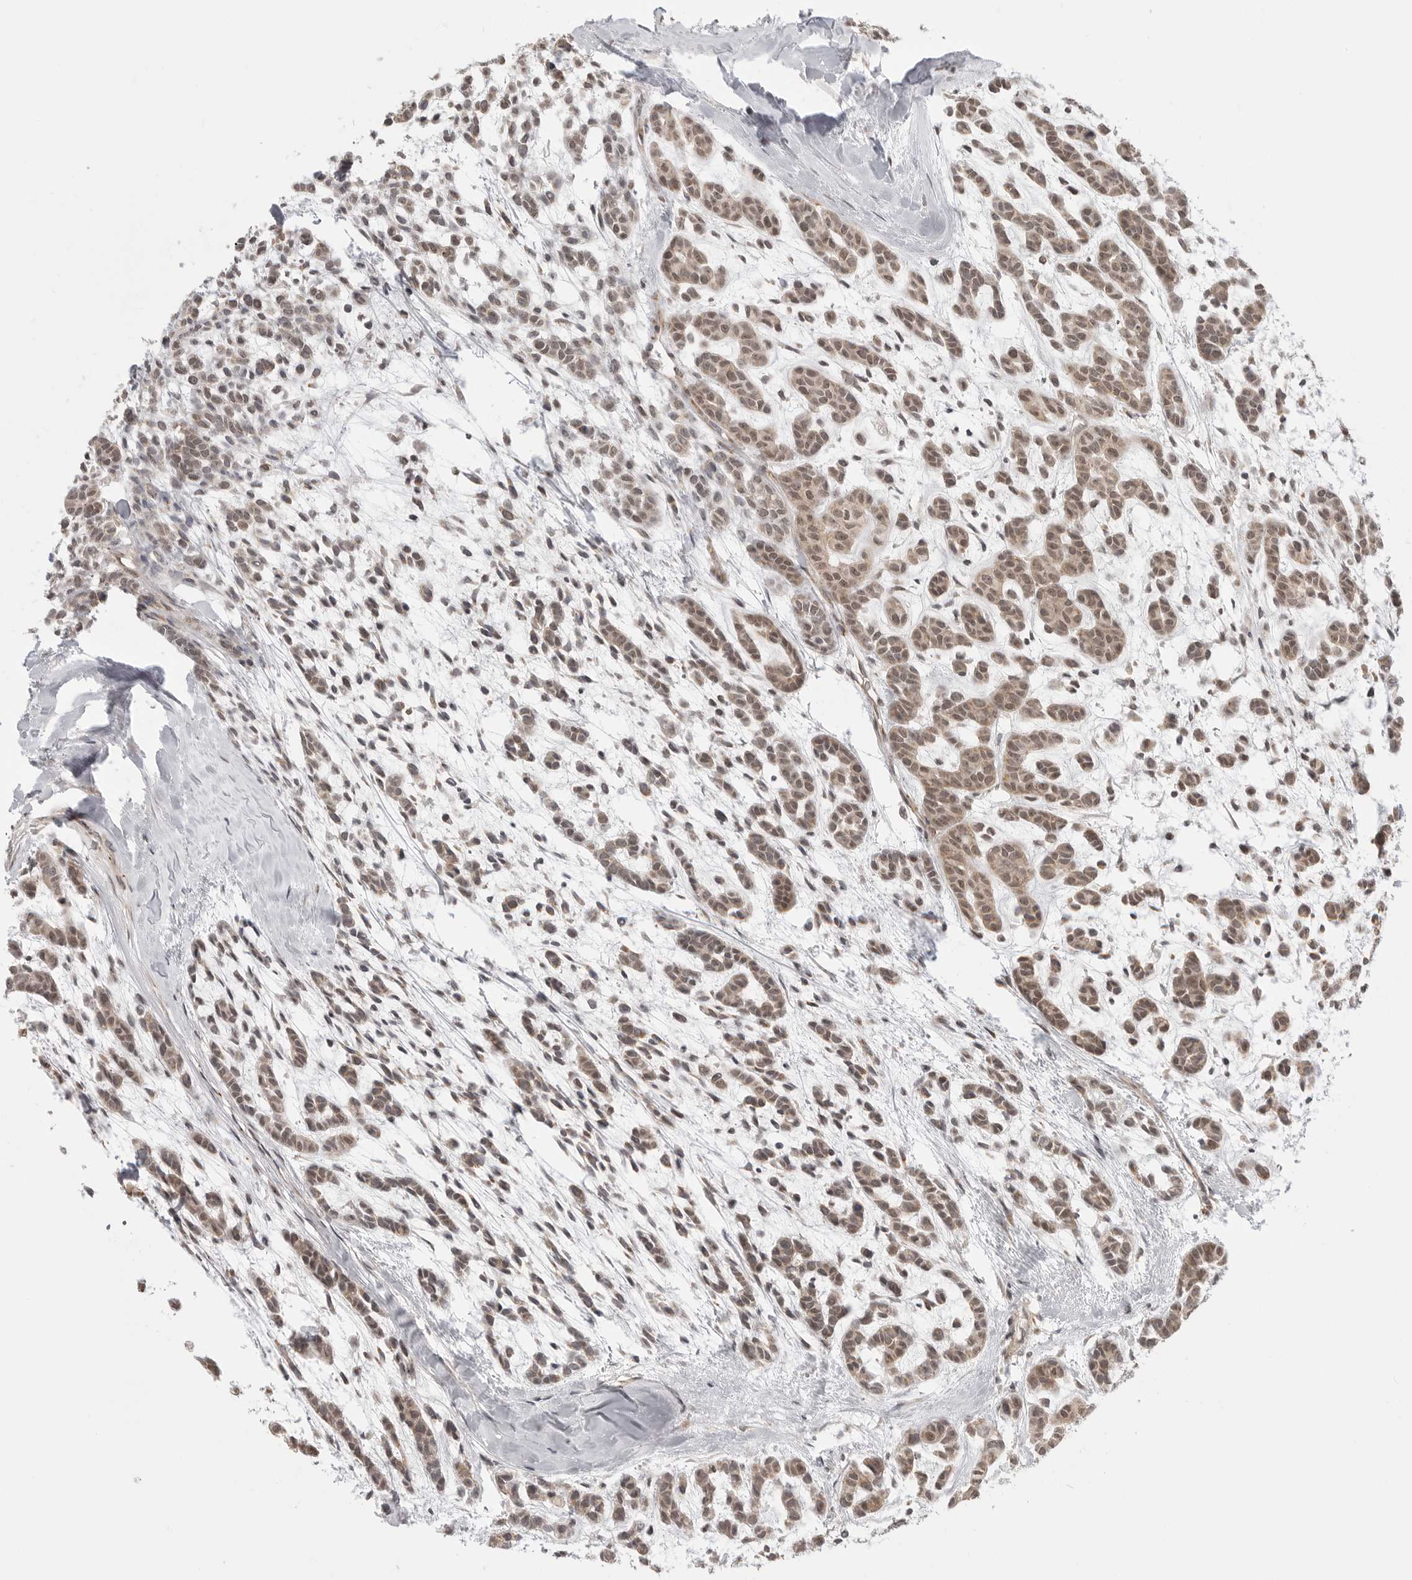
{"staining": {"intensity": "weak", "quantity": ">75%", "location": "cytoplasmic/membranous,nuclear"}, "tissue": "head and neck cancer", "cell_type": "Tumor cells", "image_type": "cancer", "snomed": [{"axis": "morphology", "description": "Adenocarcinoma, NOS"}, {"axis": "morphology", "description": "Adenoma, NOS"}, {"axis": "topography", "description": "Head-Neck"}], "caption": "A brown stain highlights weak cytoplasmic/membranous and nuclear staining of a protein in human head and neck adenoma tumor cells.", "gene": "KALRN", "patient": {"sex": "female", "age": 55}}